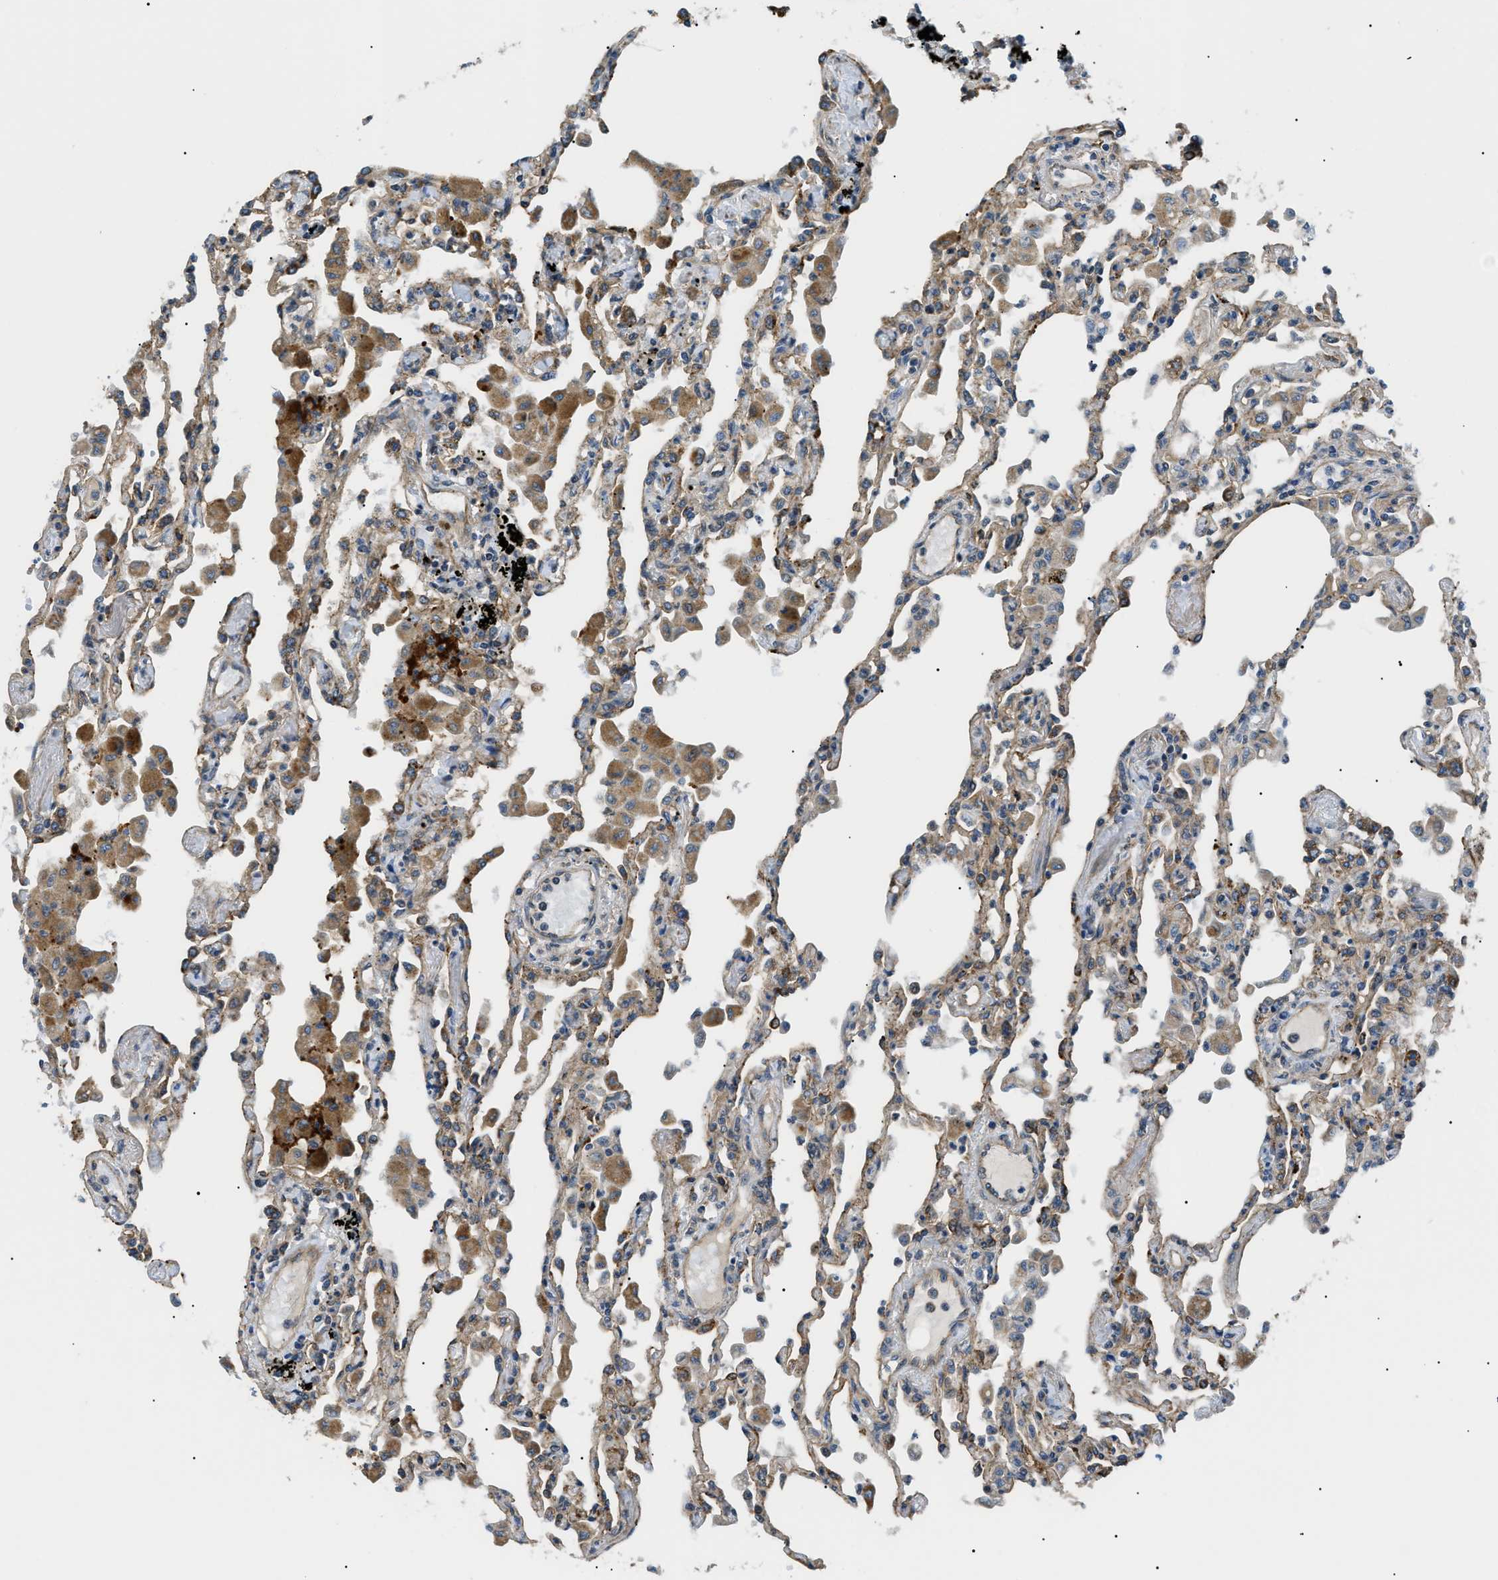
{"staining": {"intensity": "weak", "quantity": "25%-75%", "location": "cytoplasmic/membranous"}, "tissue": "lung", "cell_type": "Alveolar cells", "image_type": "normal", "snomed": [{"axis": "morphology", "description": "Normal tissue, NOS"}, {"axis": "topography", "description": "Bronchus"}, {"axis": "topography", "description": "Lung"}], "caption": "IHC micrograph of unremarkable lung stained for a protein (brown), which demonstrates low levels of weak cytoplasmic/membranous staining in approximately 25%-75% of alveolar cells.", "gene": "SRPK1", "patient": {"sex": "female", "age": 49}}